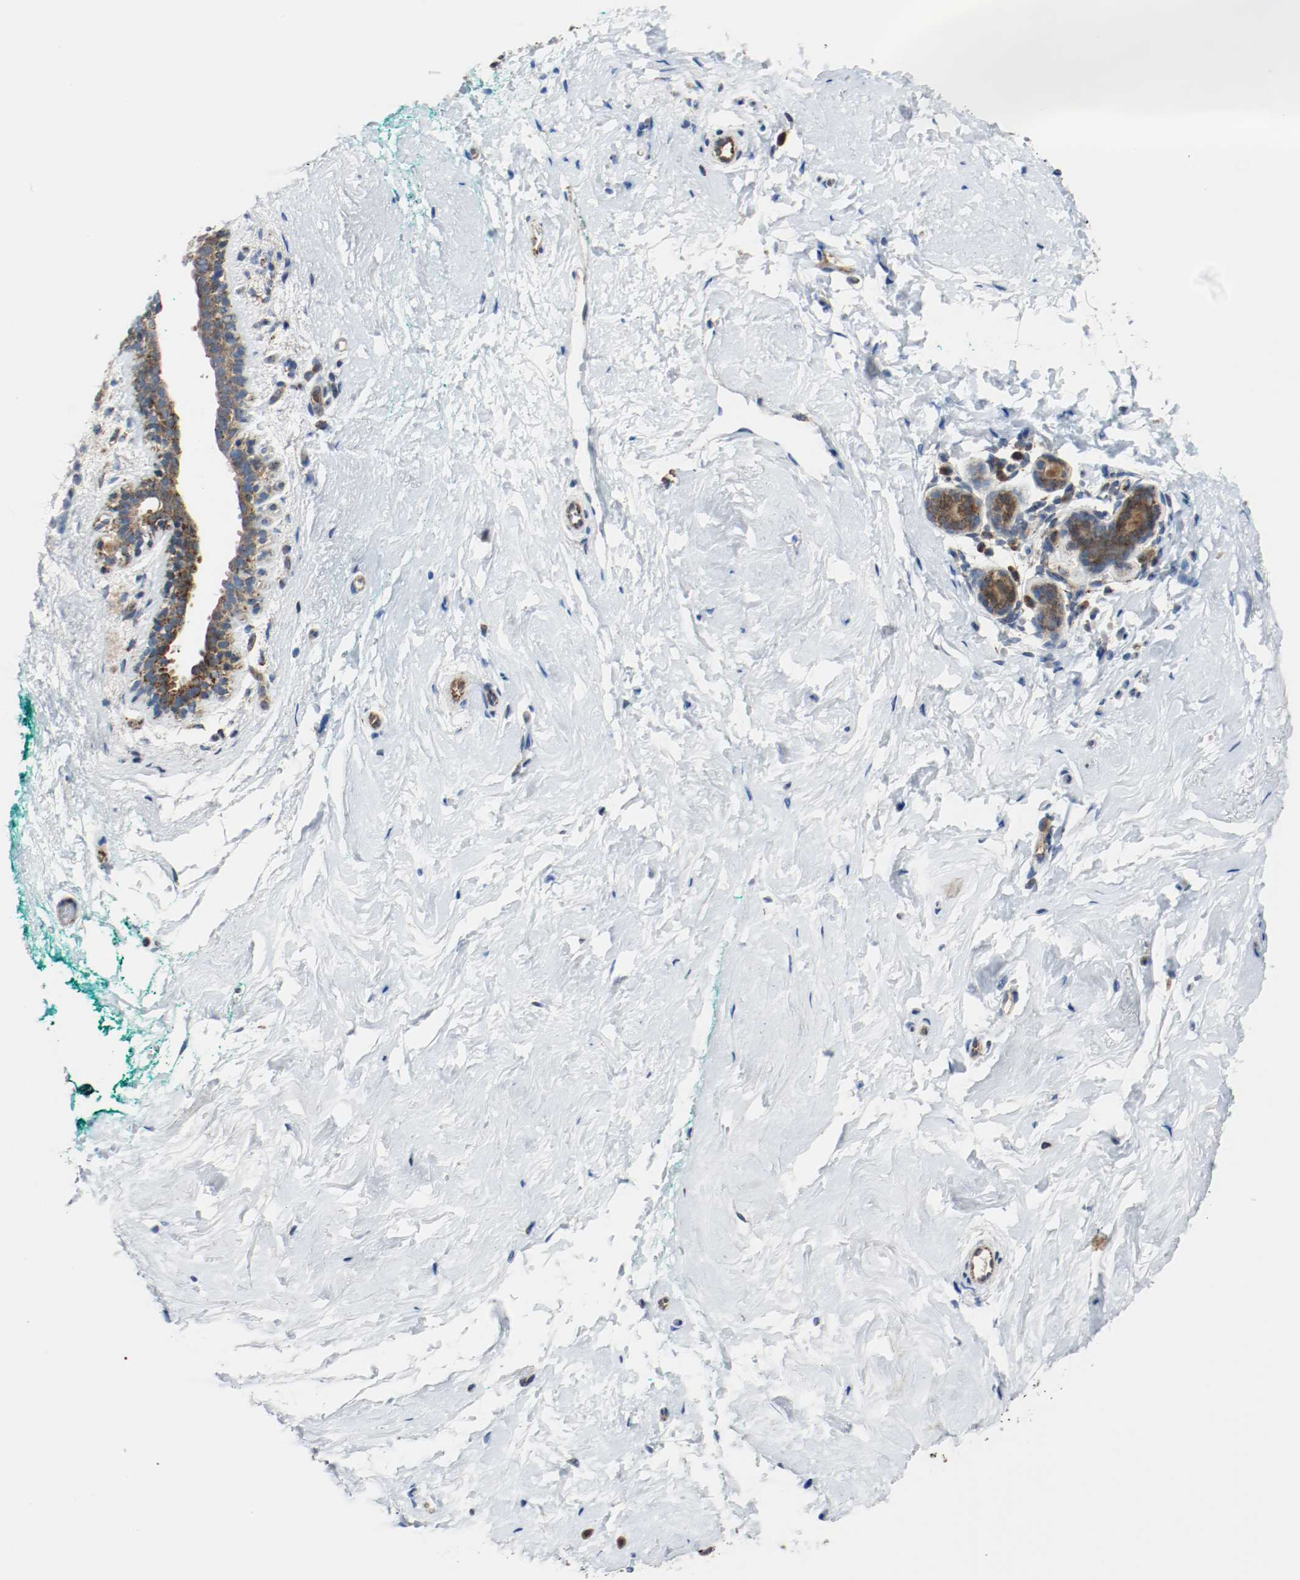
{"staining": {"intensity": "moderate", "quantity": ">75%", "location": "cytoplasmic/membranous"}, "tissue": "breast", "cell_type": "Glandular cells", "image_type": "normal", "snomed": [{"axis": "morphology", "description": "Normal tissue, NOS"}, {"axis": "topography", "description": "Breast"}], "caption": "Immunohistochemistry (IHC) micrograph of benign breast stained for a protein (brown), which exhibits medium levels of moderate cytoplasmic/membranous positivity in approximately >75% of glandular cells.", "gene": "TXNRD1", "patient": {"sex": "female", "age": 52}}